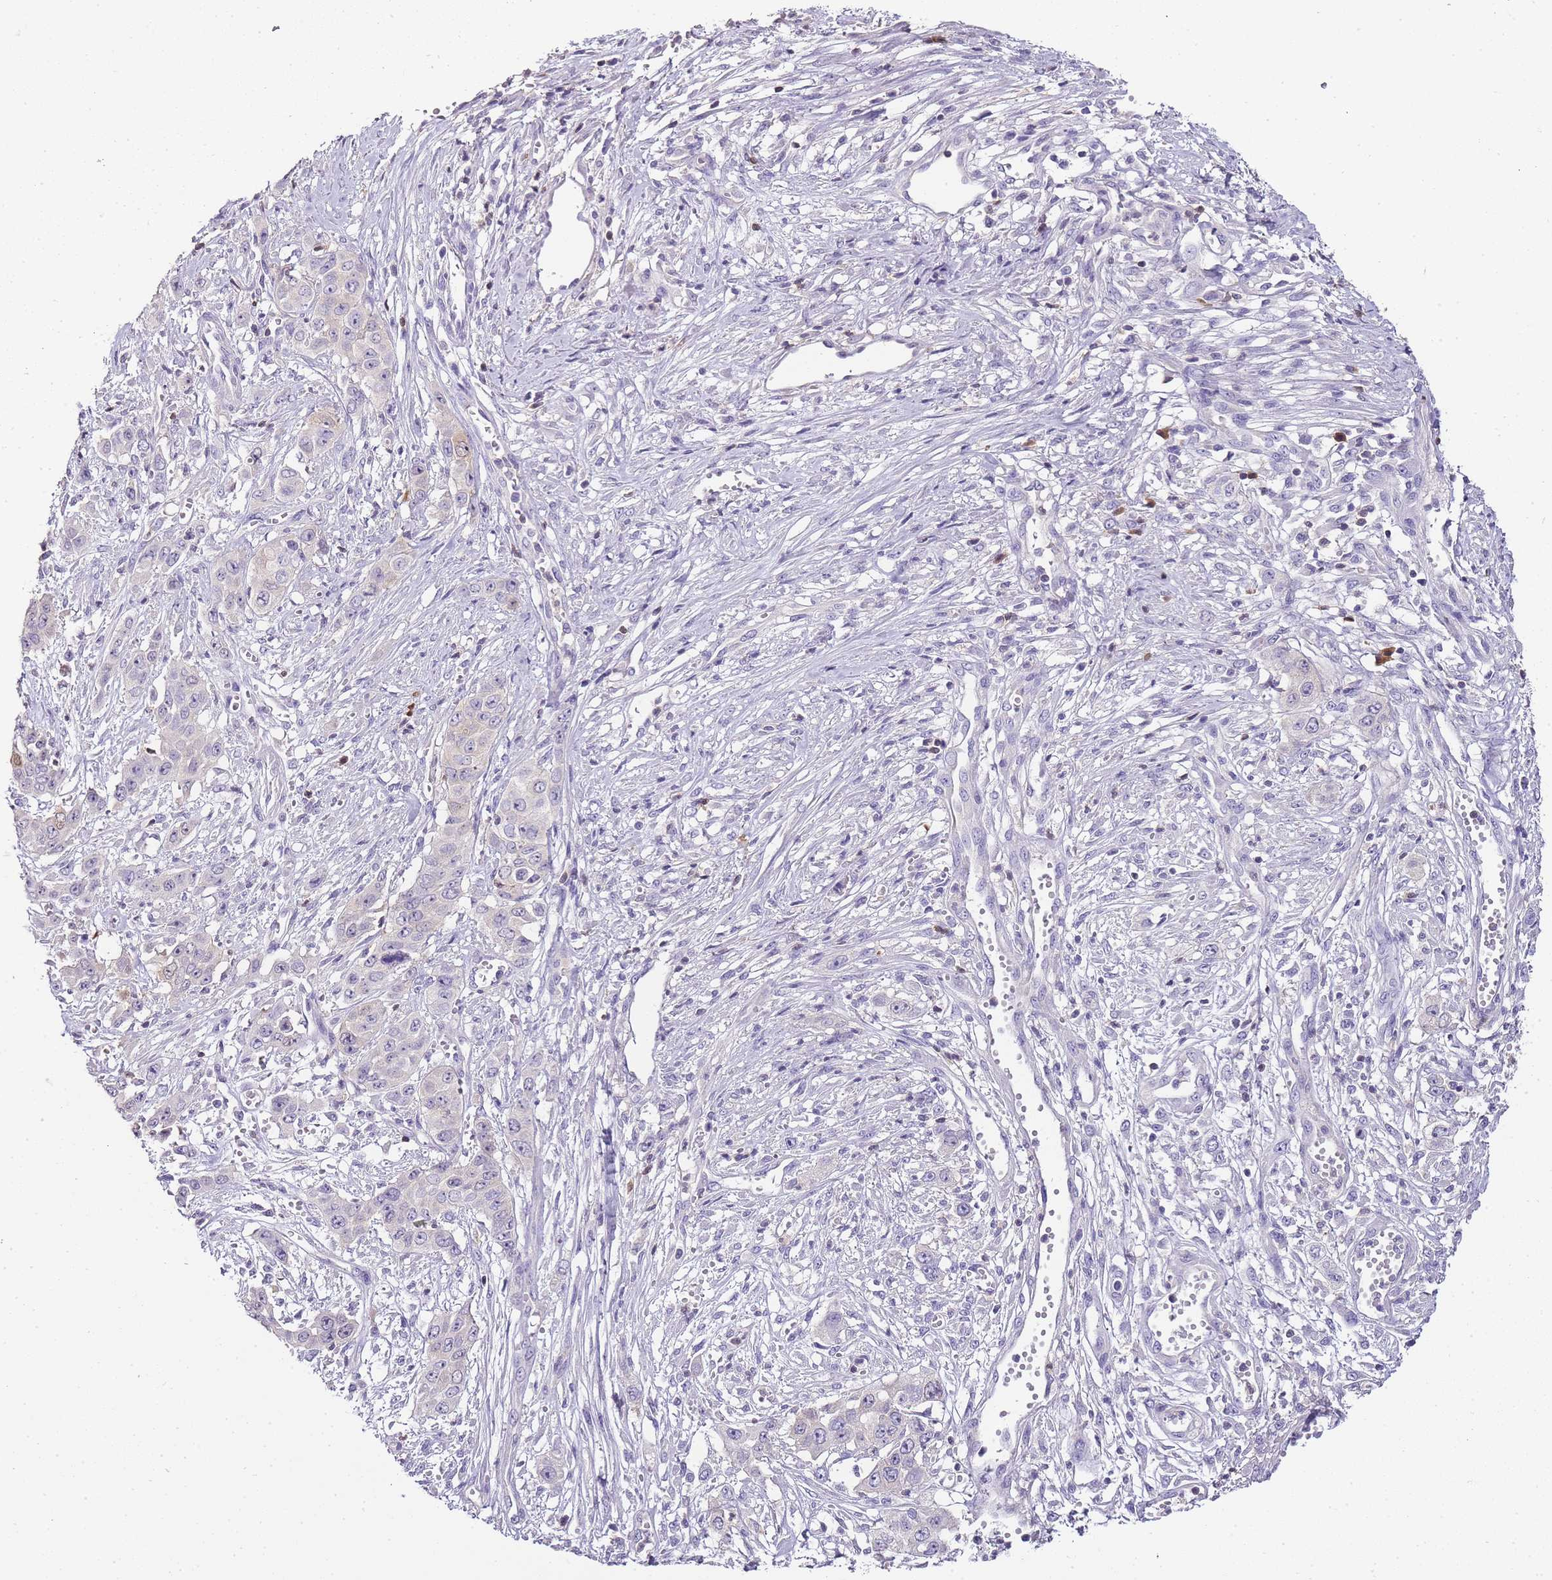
{"staining": {"intensity": "negative", "quantity": "none", "location": "none"}, "tissue": "stomach cancer", "cell_type": "Tumor cells", "image_type": "cancer", "snomed": [{"axis": "morphology", "description": "Adenocarcinoma, NOS"}, {"axis": "topography", "description": "Stomach, upper"}], "caption": "Stomach cancer (adenocarcinoma) was stained to show a protein in brown. There is no significant positivity in tumor cells. Brightfield microscopy of IHC stained with DAB (3,3'-diaminobenzidine) (brown) and hematoxylin (blue), captured at high magnification.", "gene": "ZBP1", "patient": {"sex": "male", "age": 62}}